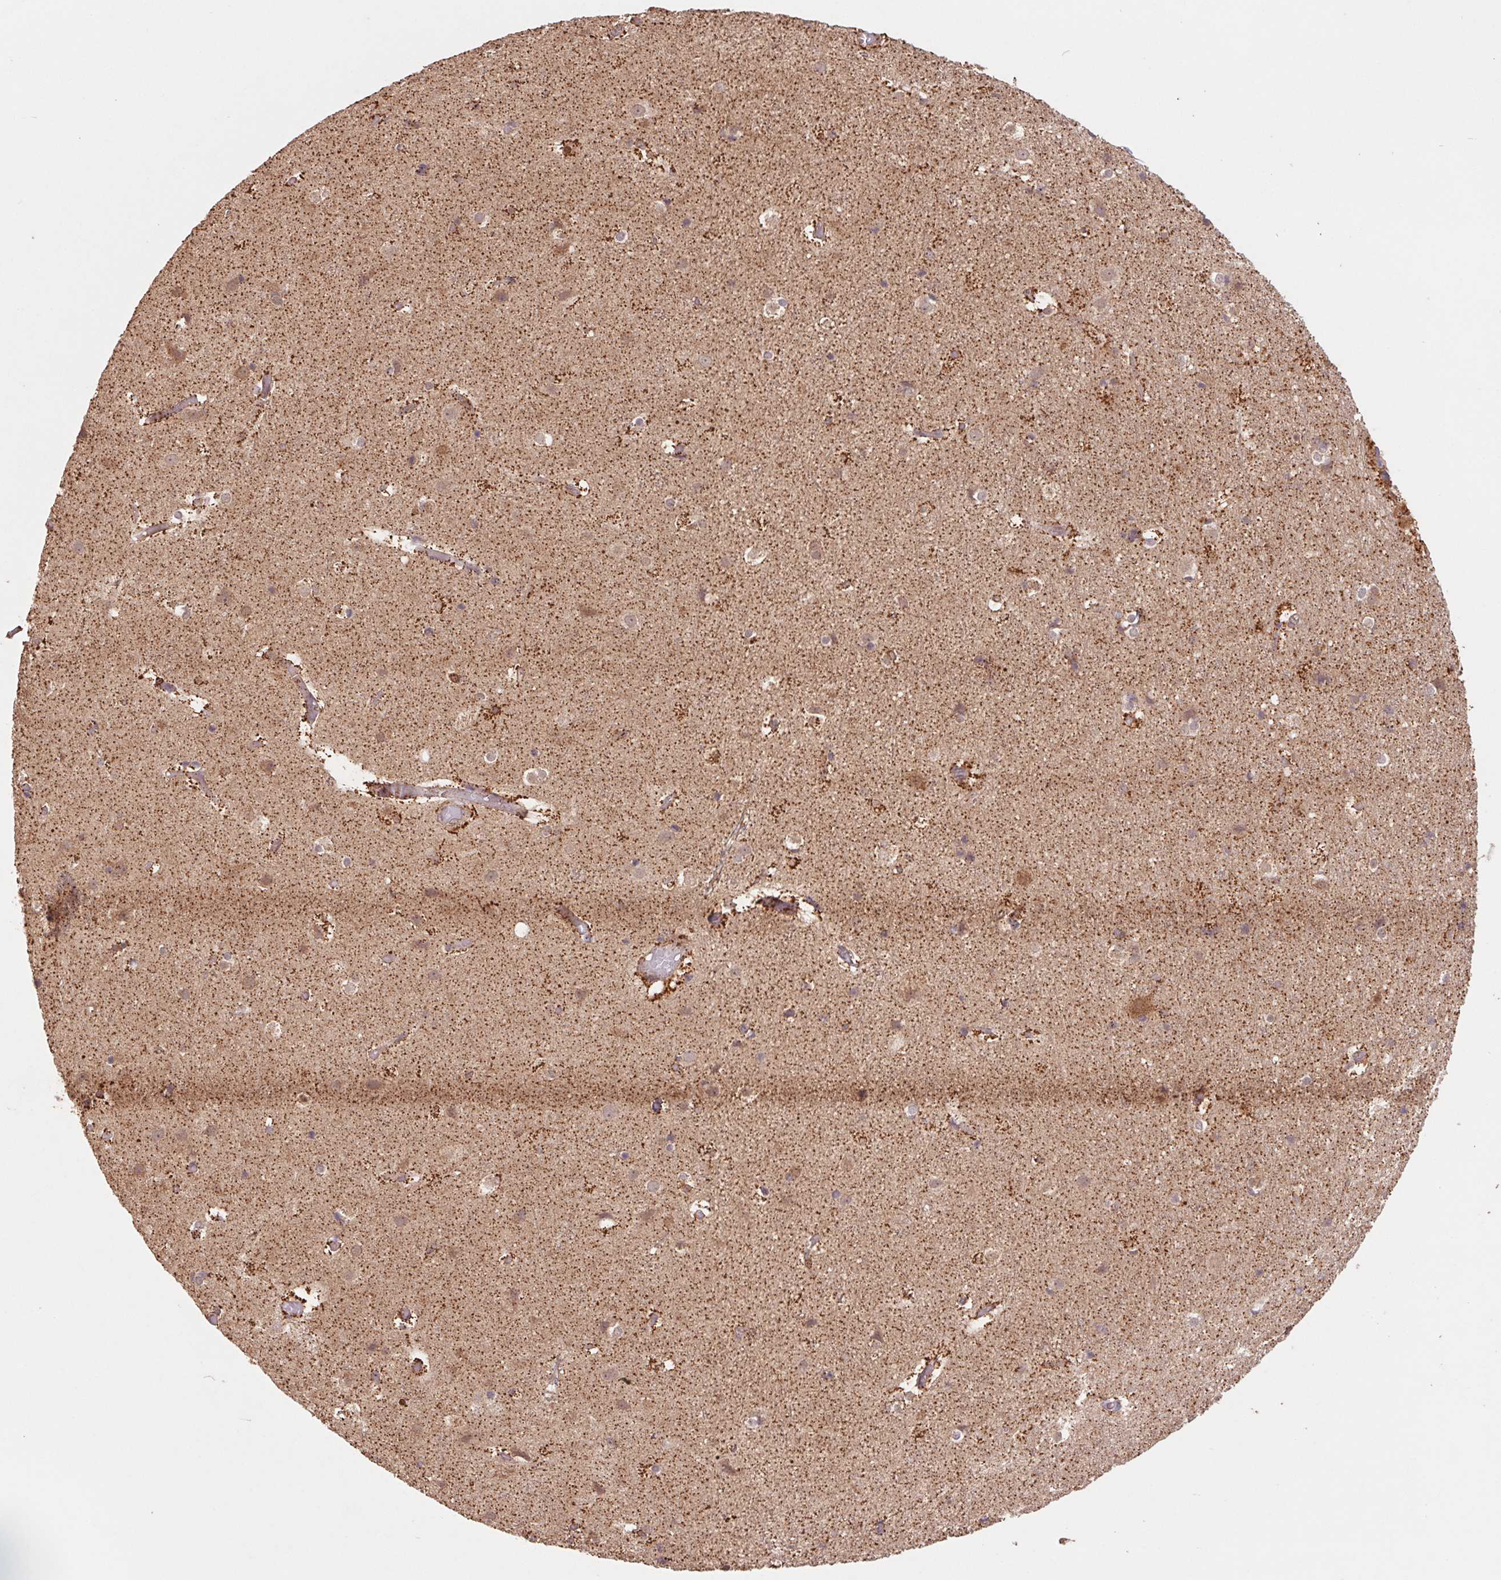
{"staining": {"intensity": "moderate", "quantity": ">75%", "location": "cytoplasmic/membranous"}, "tissue": "cerebral cortex", "cell_type": "Endothelial cells", "image_type": "normal", "snomed": [{"axis": "morphology", "description": "Normal tissue, NOS"}, {"axis": "topography", "description": "Cerebral cortex"}], "caption": "Immunohistochemical staining of benign human cerebral cortex reveals >75% levels of moderate cytoplasmic/membranous protein expression in approximately >75% of endothelial cells.", "gene": "URM1", "patient": {"sex": "female", "age": 52}}